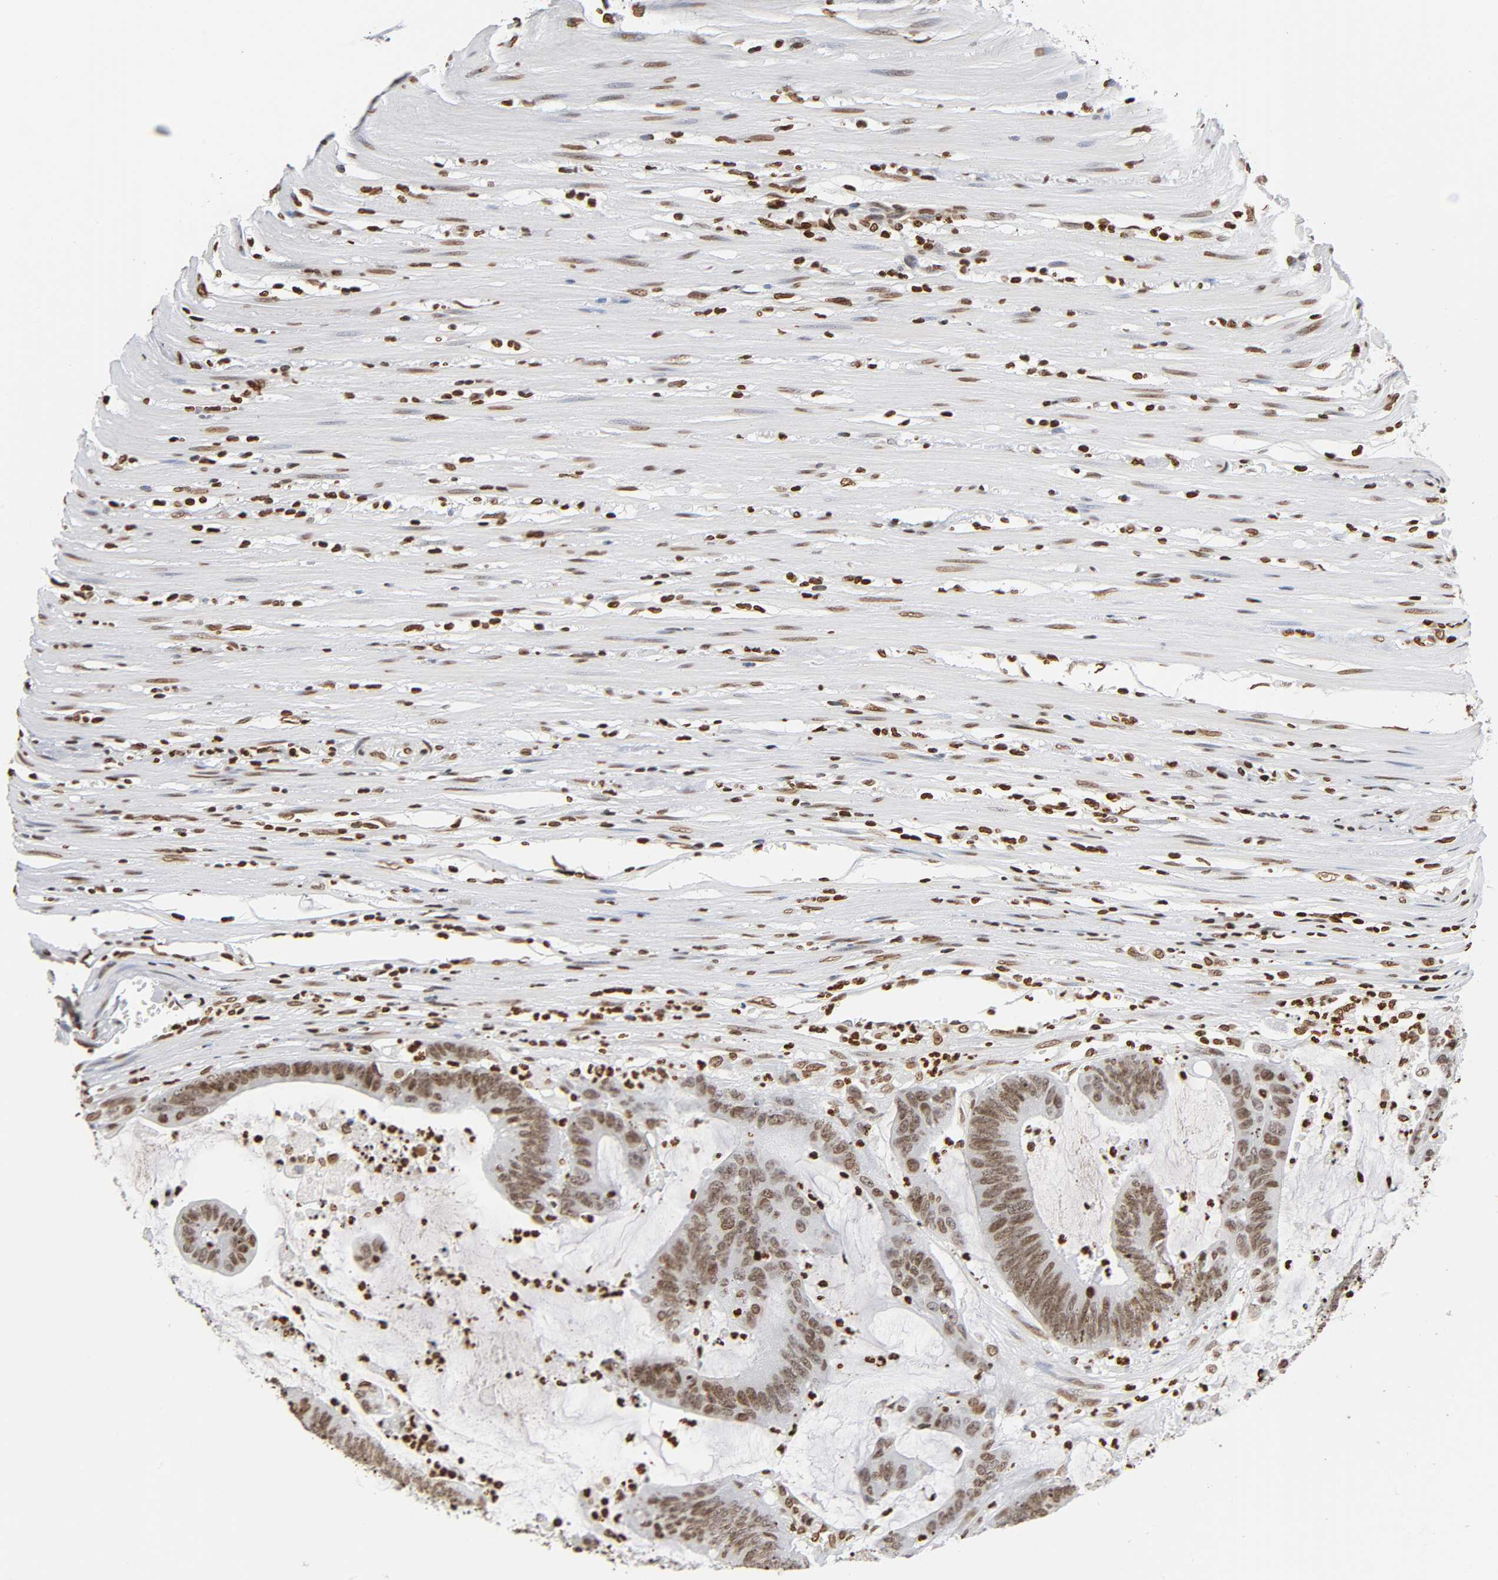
{"staining": {"intensity": "moderate", "quantity": ">75%", "location": "nuclear"}, "tissue": "colorectal cancer", "cell_type": "Tumor cells", "image_type": "cancer", "snomed": [{"axis": "morphology", "description": "Adenocarcinoma, NOS"}, {"axis": "topography", "description": "Rectum"}], "caption": "Immunohistochemical staining of colorectal cancer (adenocarcinoma) demonstrates medium levels of moderate nuclear staining in approximately >75% of tumor cells.", "gene": "HOXA6", "patient": {"sex": "female", "age": 66}}